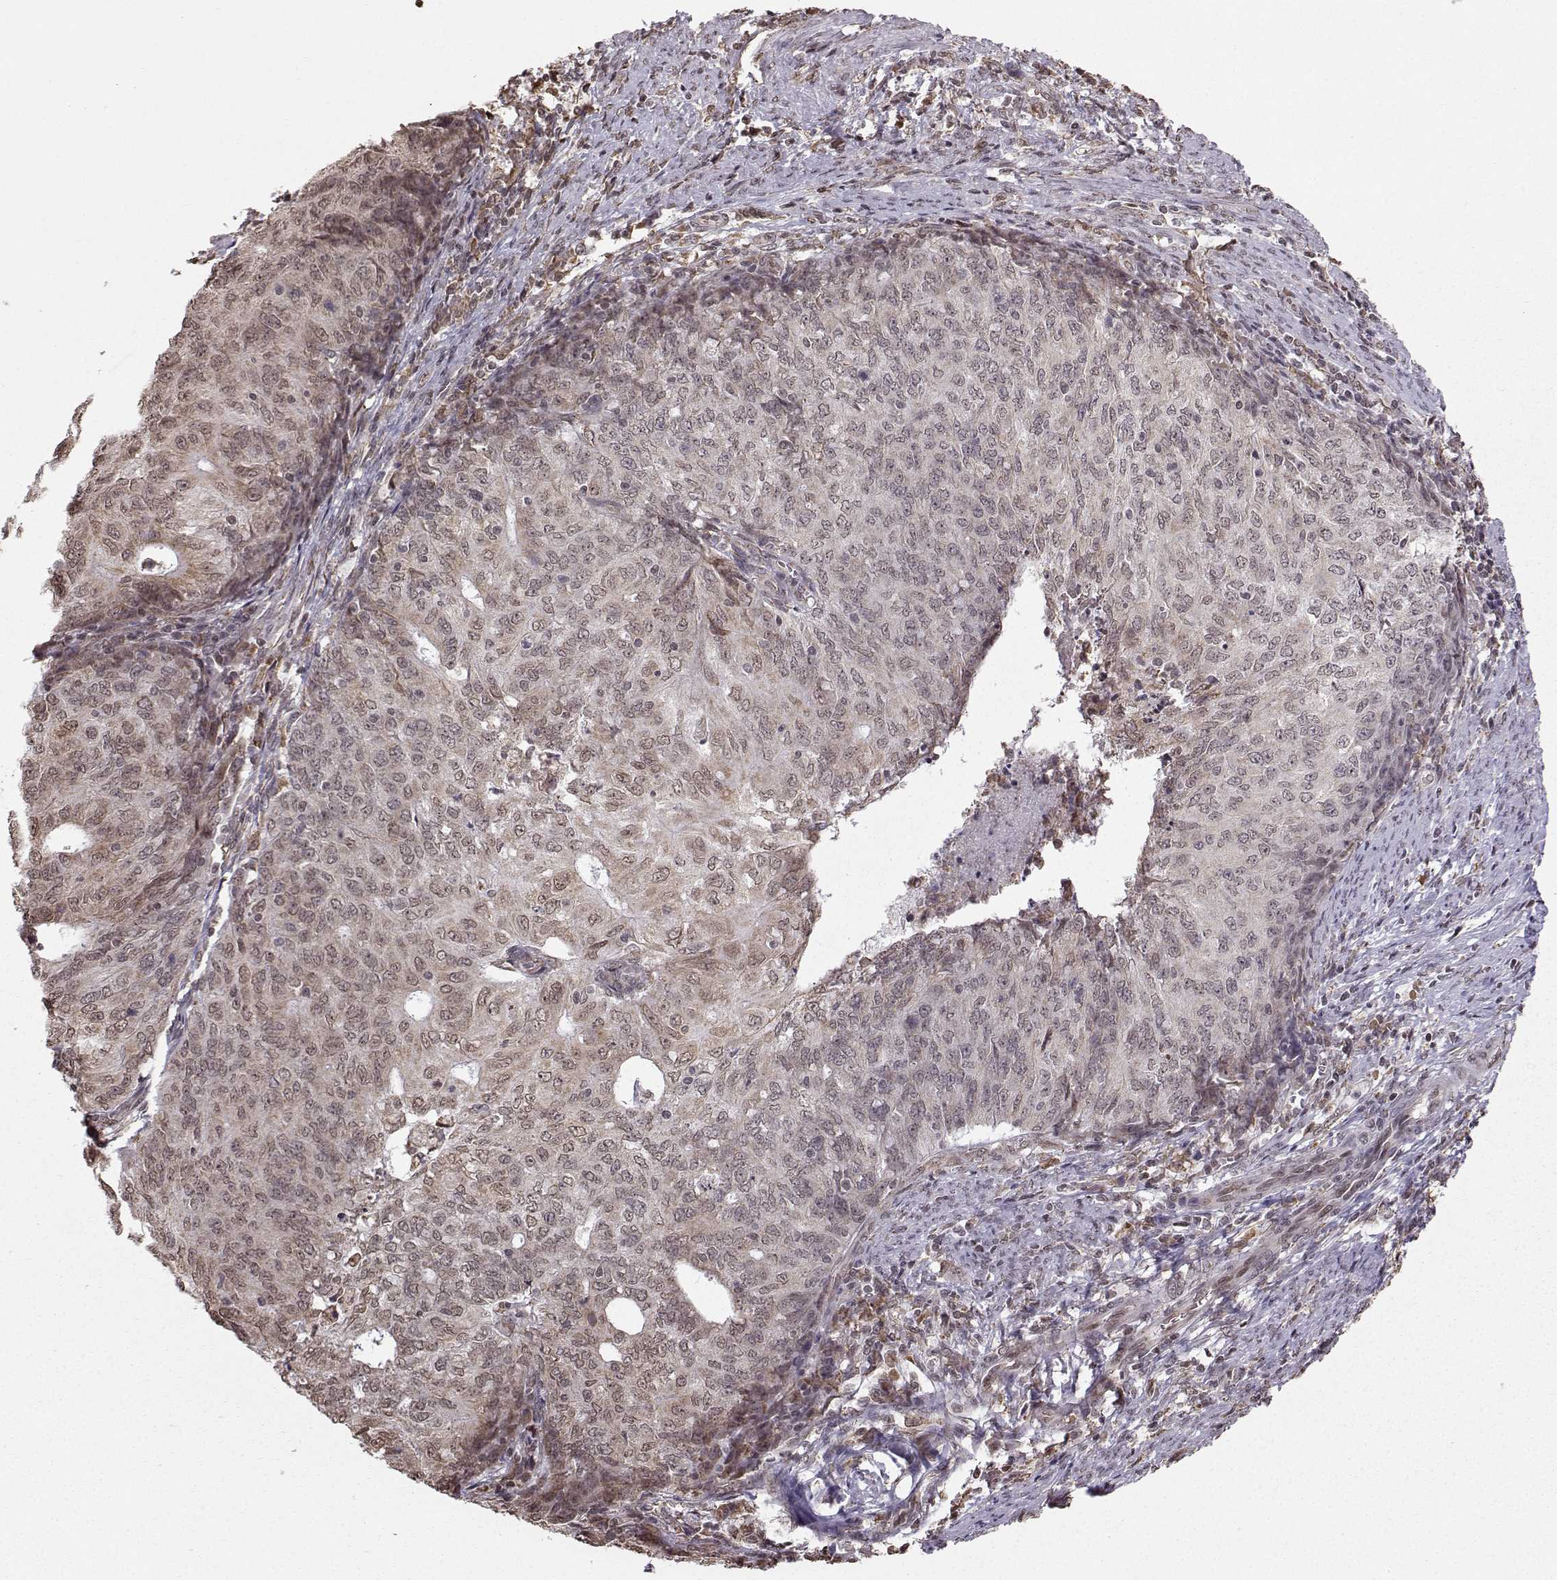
{"staining": {"intensity": "weak", "quantity": "25%-75%", "location": "cytoplasmic/membranous,nuclear"}, "tissue": "endometrial cancer", "cell_type": "Tumor cells", "image_type": "cancer", "snomed": [{"axis": "morphology", "description": "Adenocarcinoma, NOS"}, {"axis": "topography", "description": "Endometrium"}], "caption": "Endometrial cancer stained for a protein (brown) exhibits weak cytoplasmic/membranous and nuclear positive expression in approximately 25%-75% of tumor cells.", "gene": "EZH1", "patient": {"sex": "female", "age": 82}}